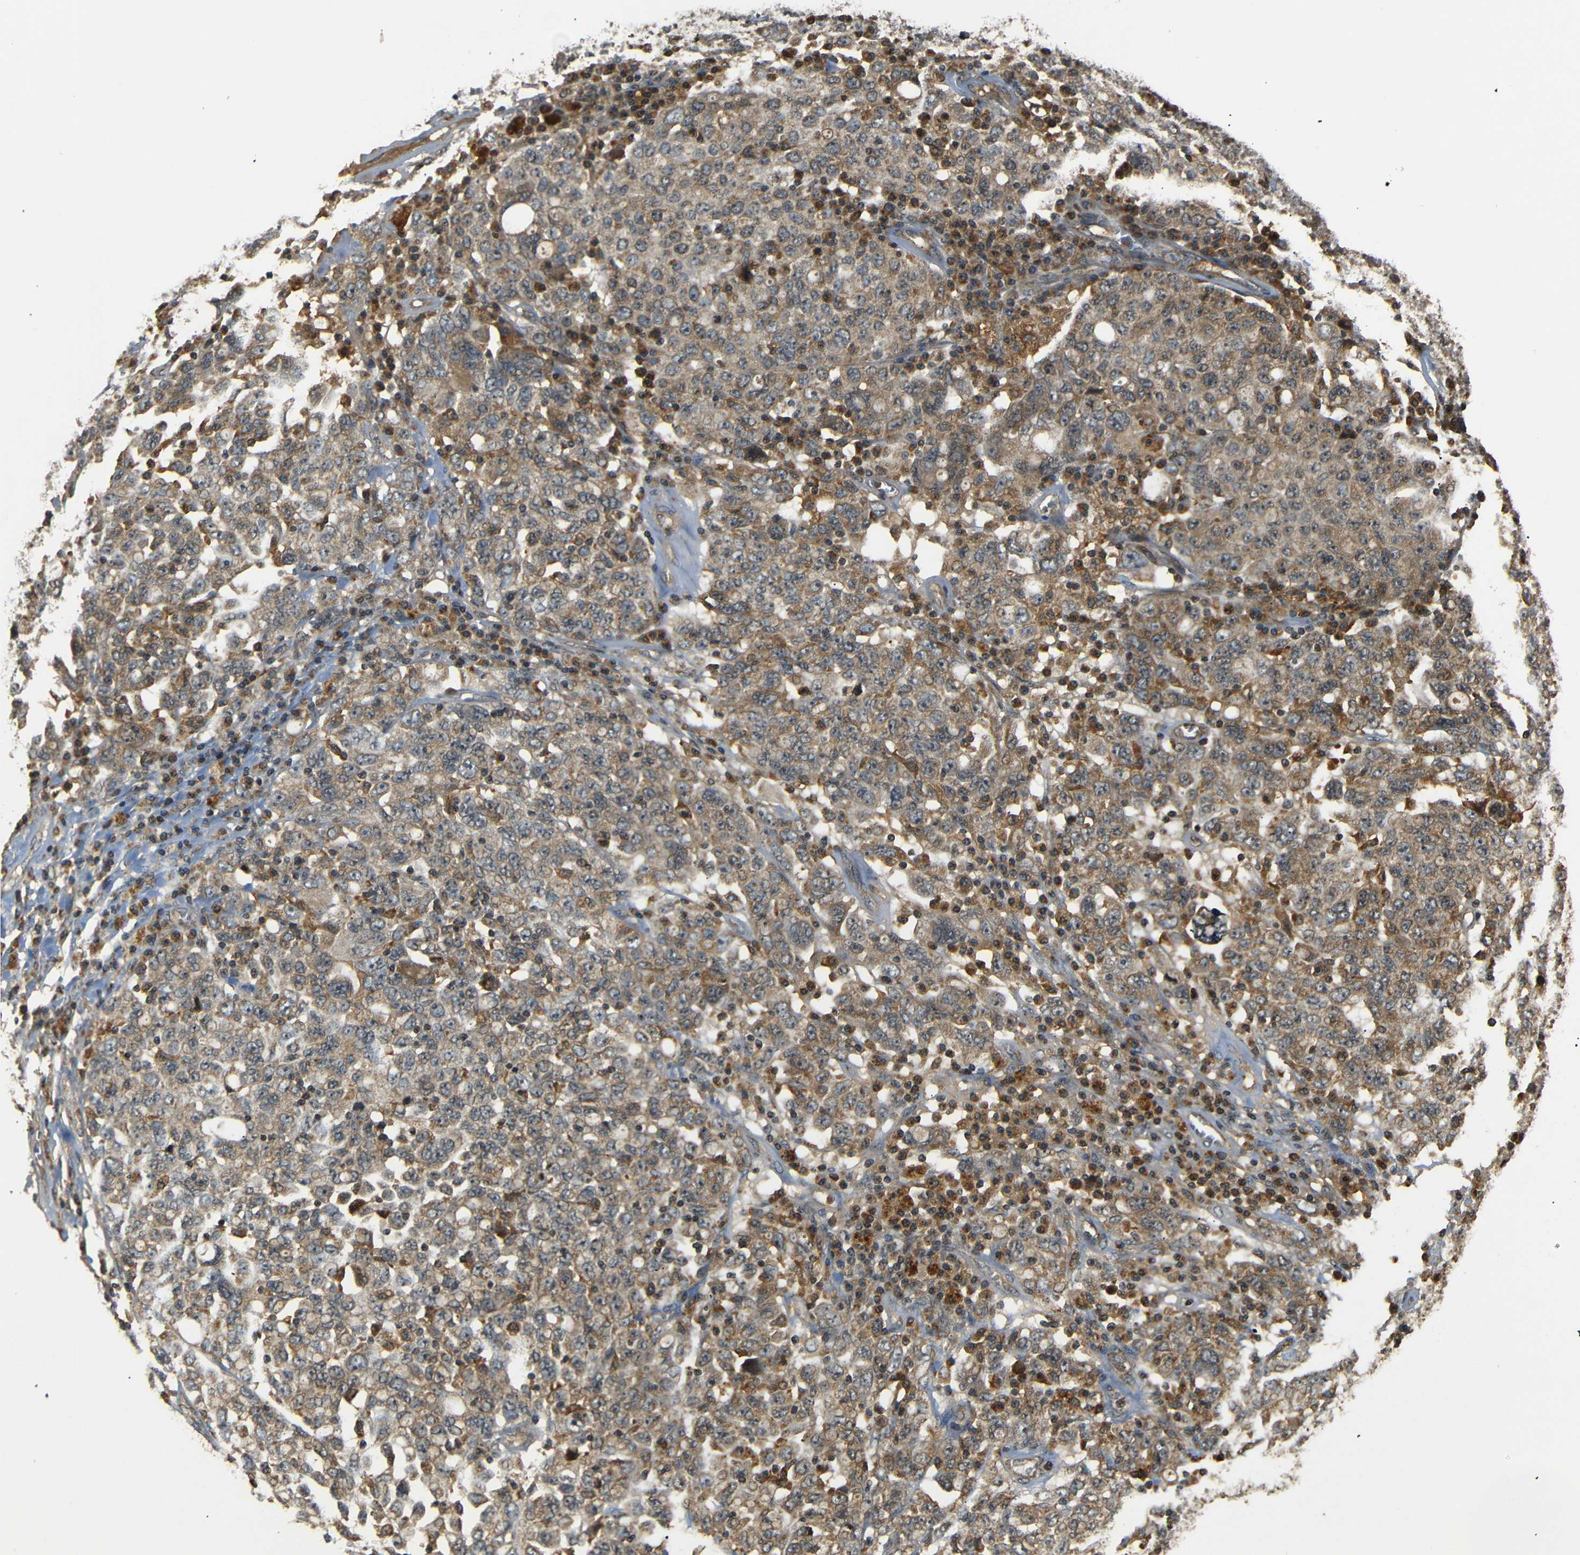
{"staining": {"intensity": "moderate", "quantity": ">75%", "location": "cytoplasmic/membranous"}, "tissue": "ovarian cancer", "cell_type": "Tumor cells", "image_type": "cancer", "snomed": [{"axis": "morphology", "description": "Carcinoma, endometroid"}, {"axis": "topography", "description": "Ovary"}], "caption": "Endometroid carcinoma (ovarian) was stained to show a protein in brown. There is medium levels of moderate cytoplasmic/membranous expression in about >75% of tumor cells.", "gene": "TANK", "patient": {"sex": "female", "age": 62}}